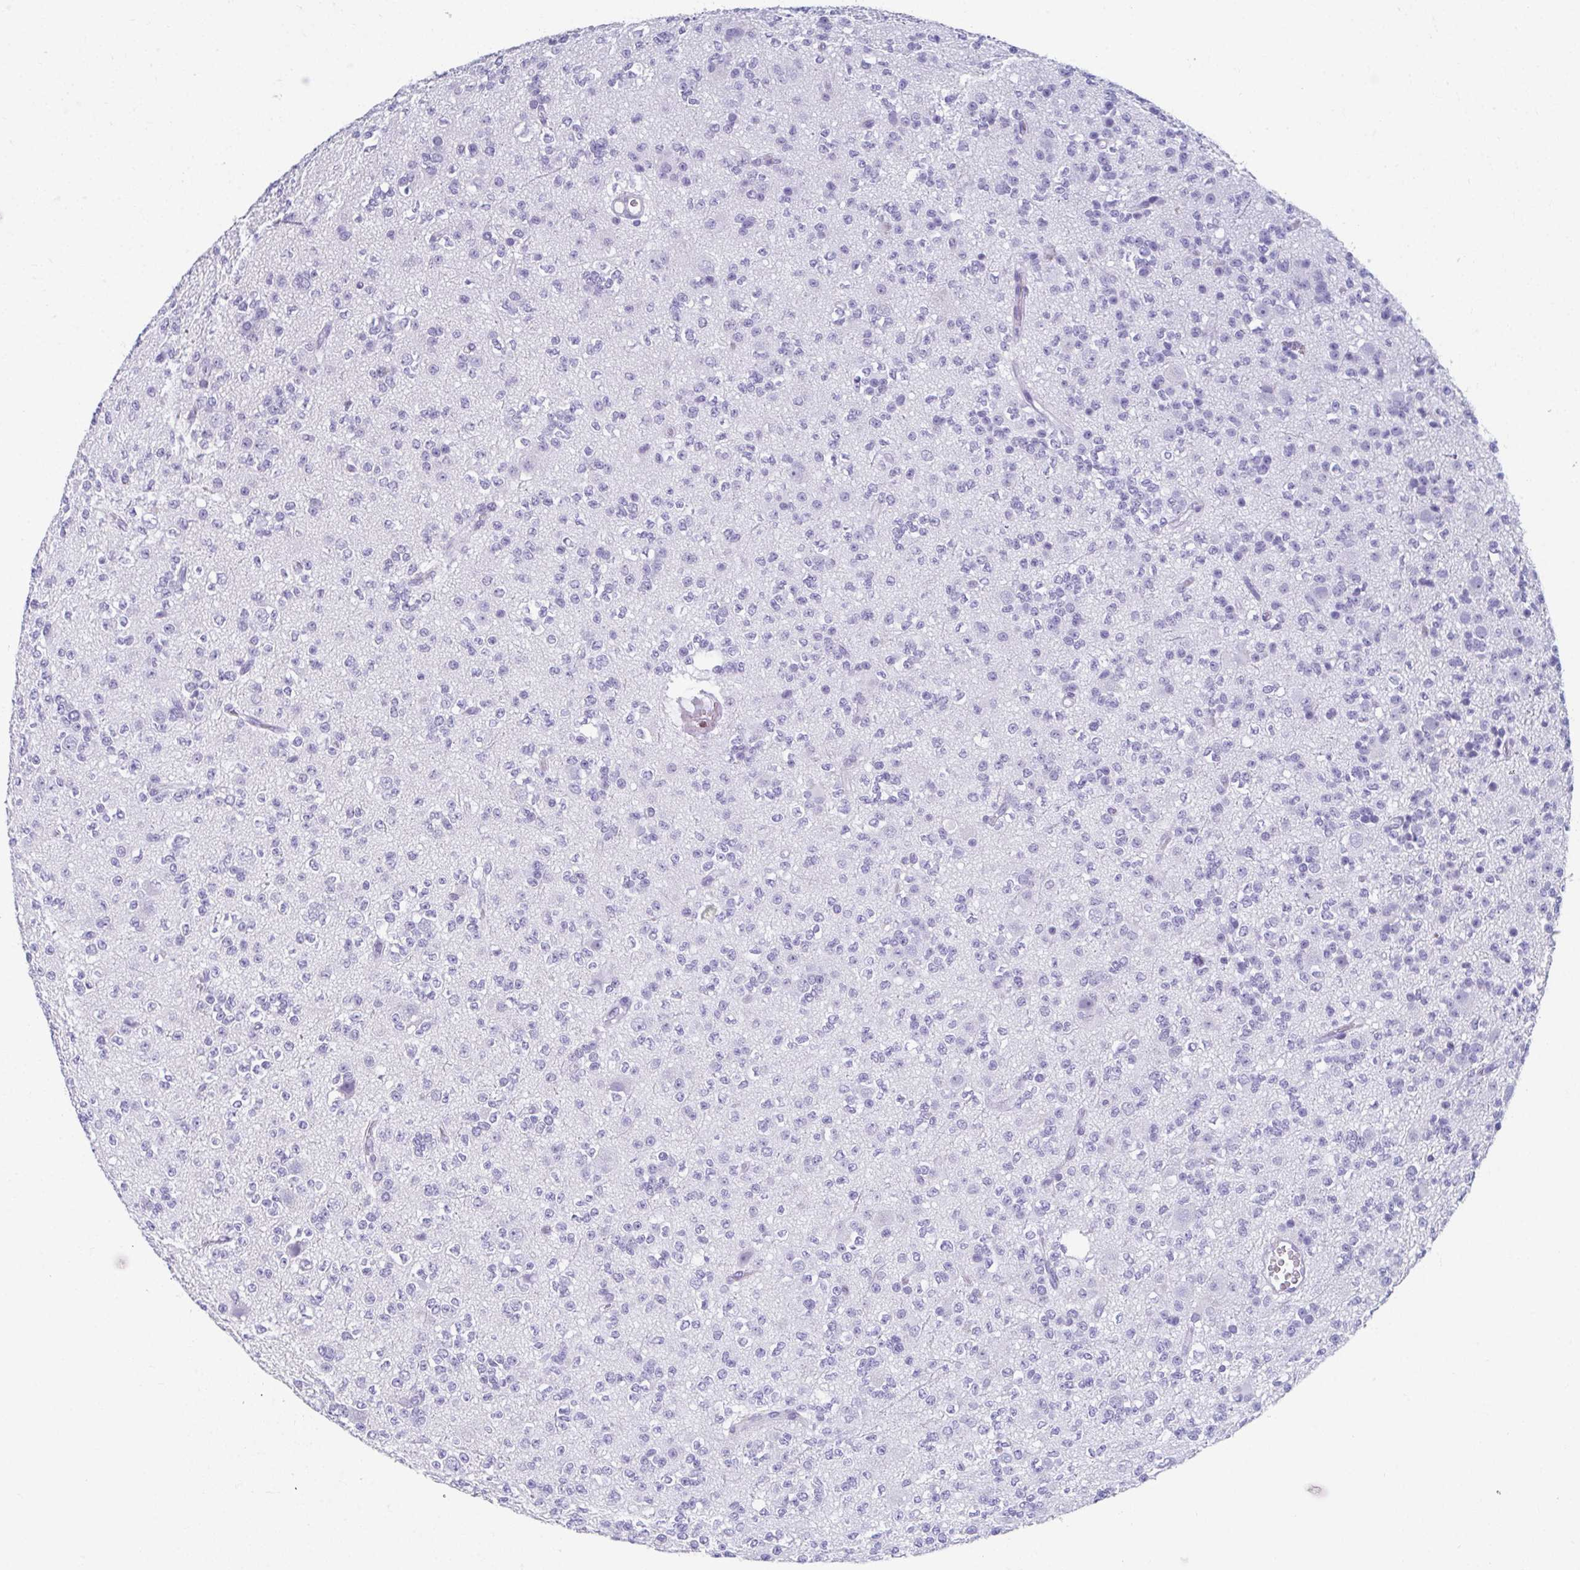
{"staining": {"intensity": "negative", "quantity": "none", "location": "none"}, "tissue": "glioma", "cell_type": "Tumor cells", "image_type": "cancer", "snomed": [{"axis": "morphology", "description": "Glioma, malignant, High grade"}, {"axis": "topography", "description": "Brain"}], "caption": "IHC of human high-grade glioma (malignant) displays no staining in tumor cells. Brightfield microscopy of immunohistochemistry stained with DAB (brown) and hematoxylin (blue), captured at high magnification.", "gene": "GHRL", "patient": {"sex": "male", "age": 36}}